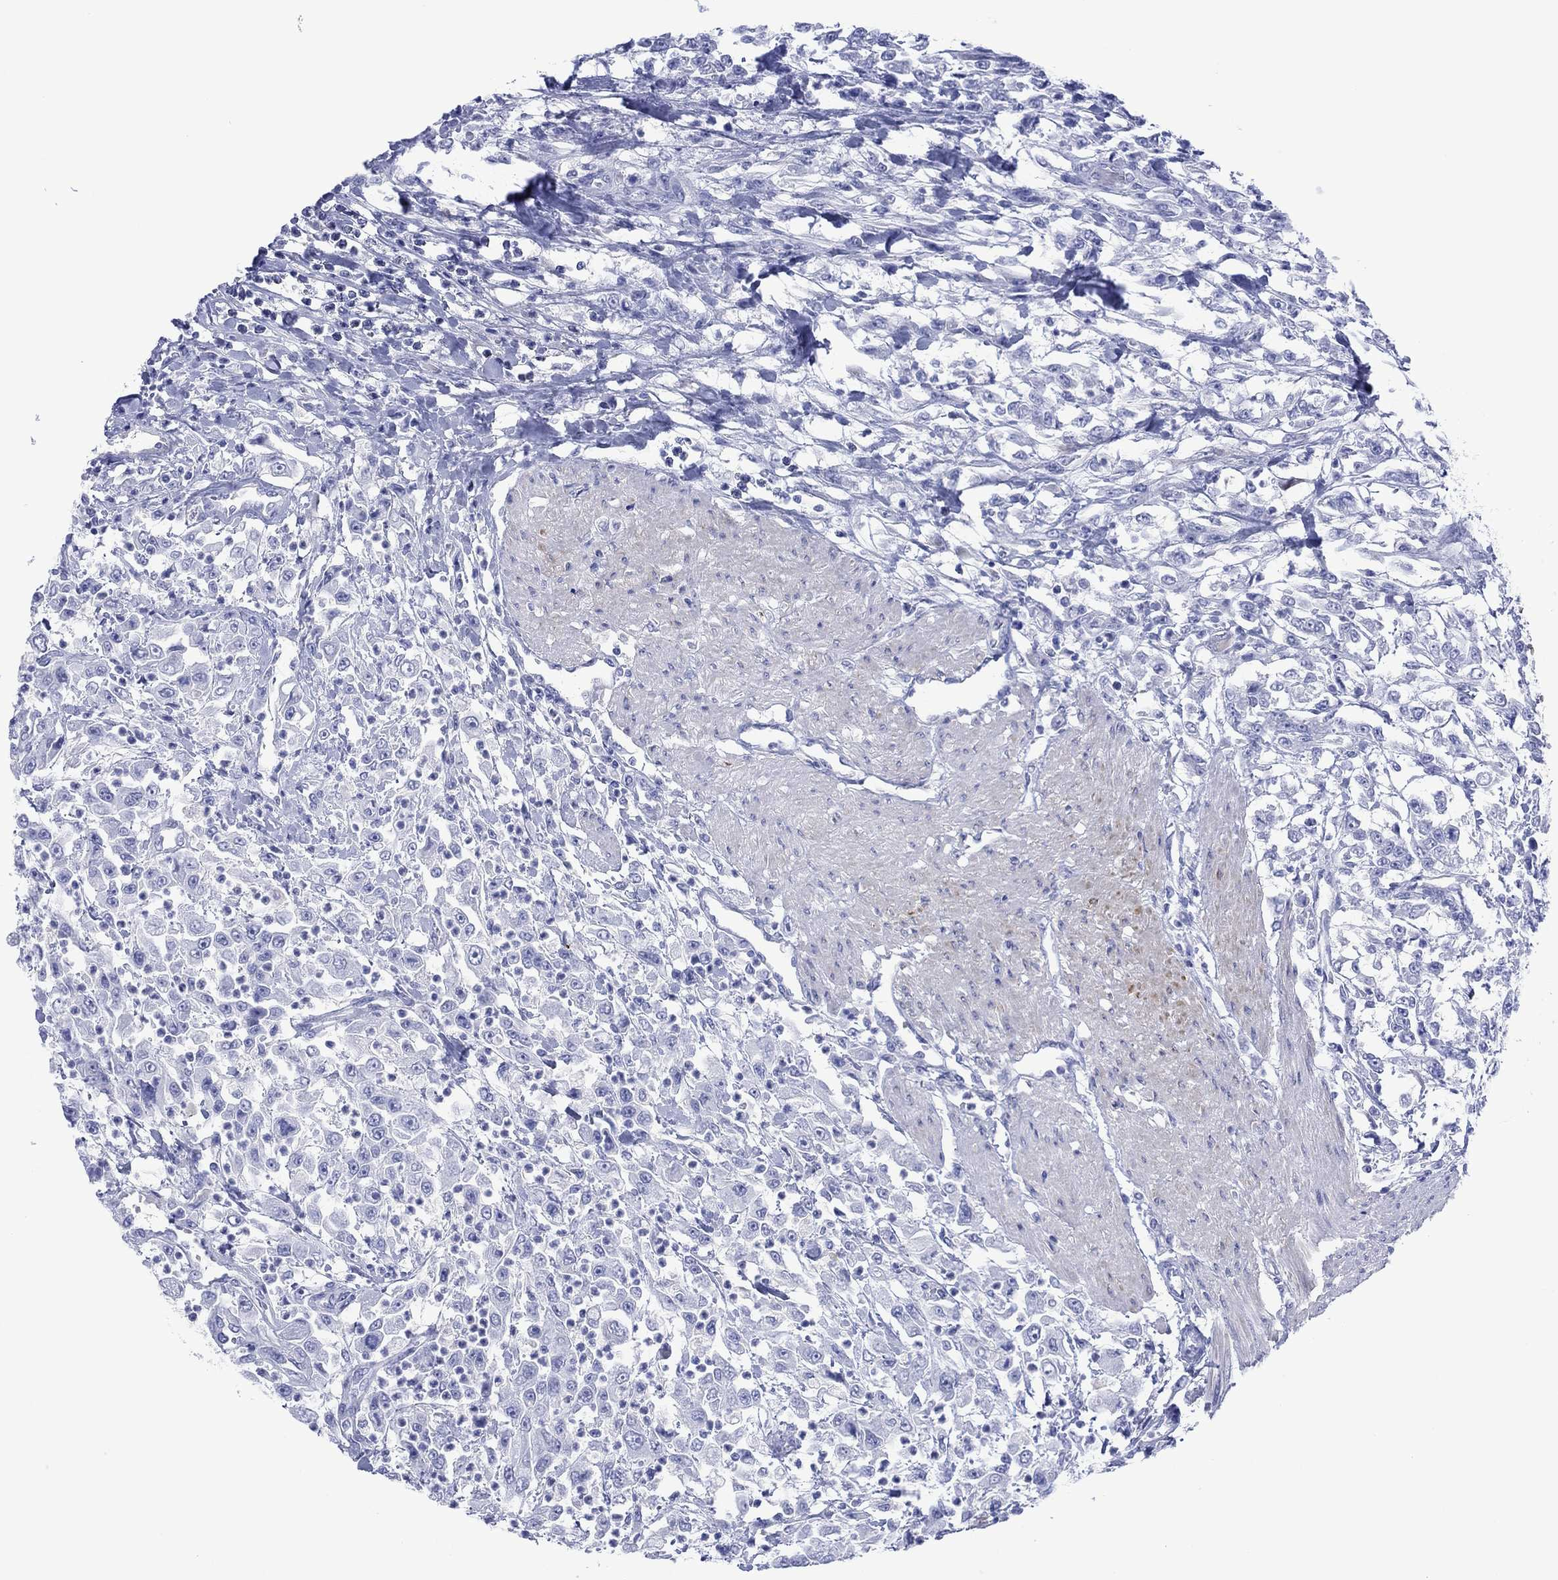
{"staining": {"intensity": "negative", "quantity": "none", "location": "none"}, "tissue": "urothelial cancer", "cell_type": "Tumor cells", "image_type": "cancer", "snomed": [{"axis": "morphology", "description": "Urothelial carcinoma, High grade"}, {"axis": "topography", "description": "Urinary bladder"}], "caption": "The photomicrograph shows no significant expression in tumor cells of urothelial cancer.", "gene": "MLANA", "patient": {"sex": "male", "age": 46}}